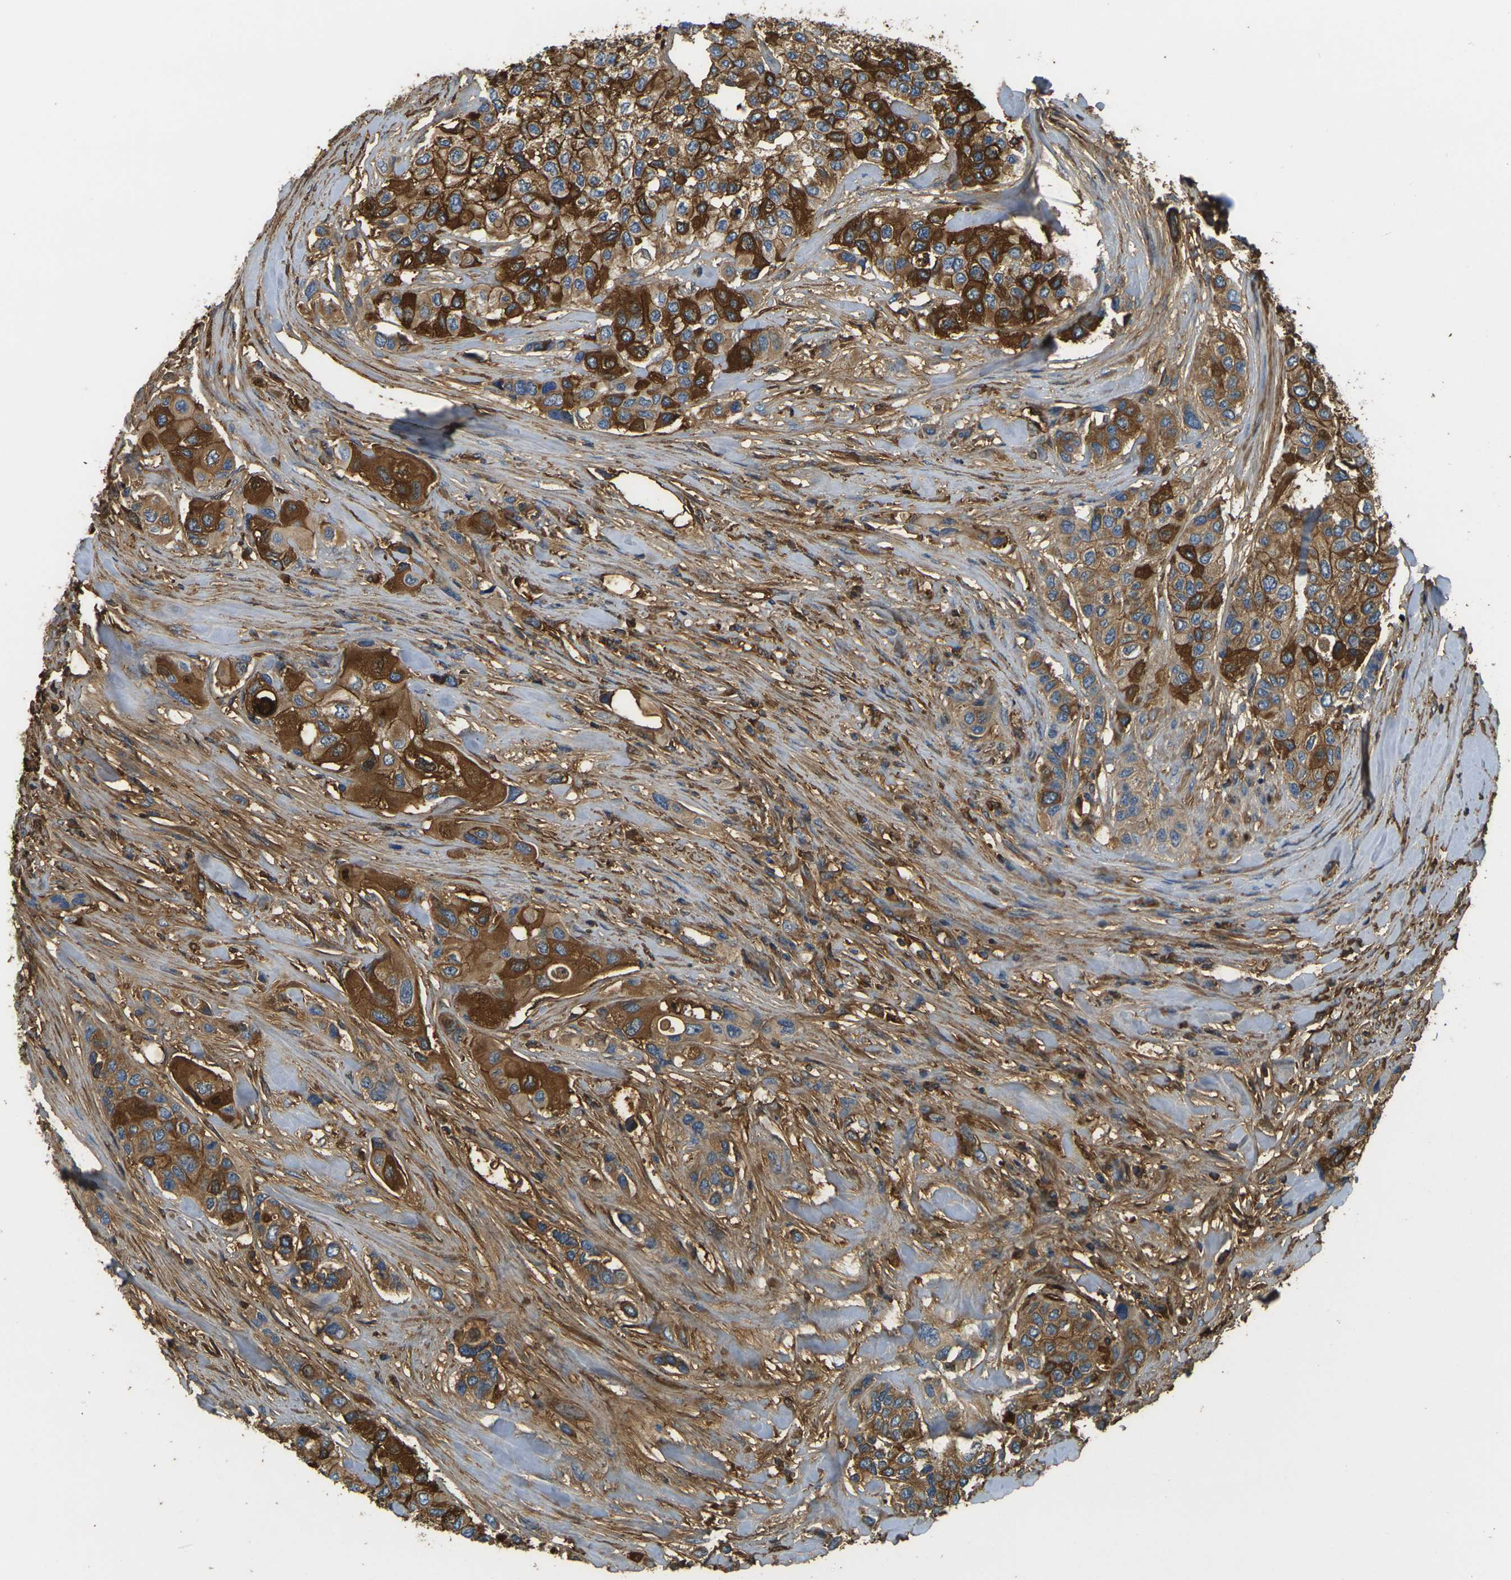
{"staining": {"intensity": "strong", "quantity": ">75%", "location": "cytoplasmic/membranous"}, "tissue": "urothelial cancer", "cell_type": "Tumor cells", "image_type": "cancer", "snomed": [{"axis": "morphology", "description": "Urothelial carcinoma, High grade"}, {"axis": "topography", "description": "Urinary bladder"}], "caption": "Urothelial carcinoma (high-grade) stained with immunohistochemistry displays strong cytoplasmic/membranous staining in about >75% of tumor cells. The protein of interest is shown in brown color, while the nuclei are stained blue.", "gene": "PLCD1", "patient": {"sex": "female", "age": 56}}